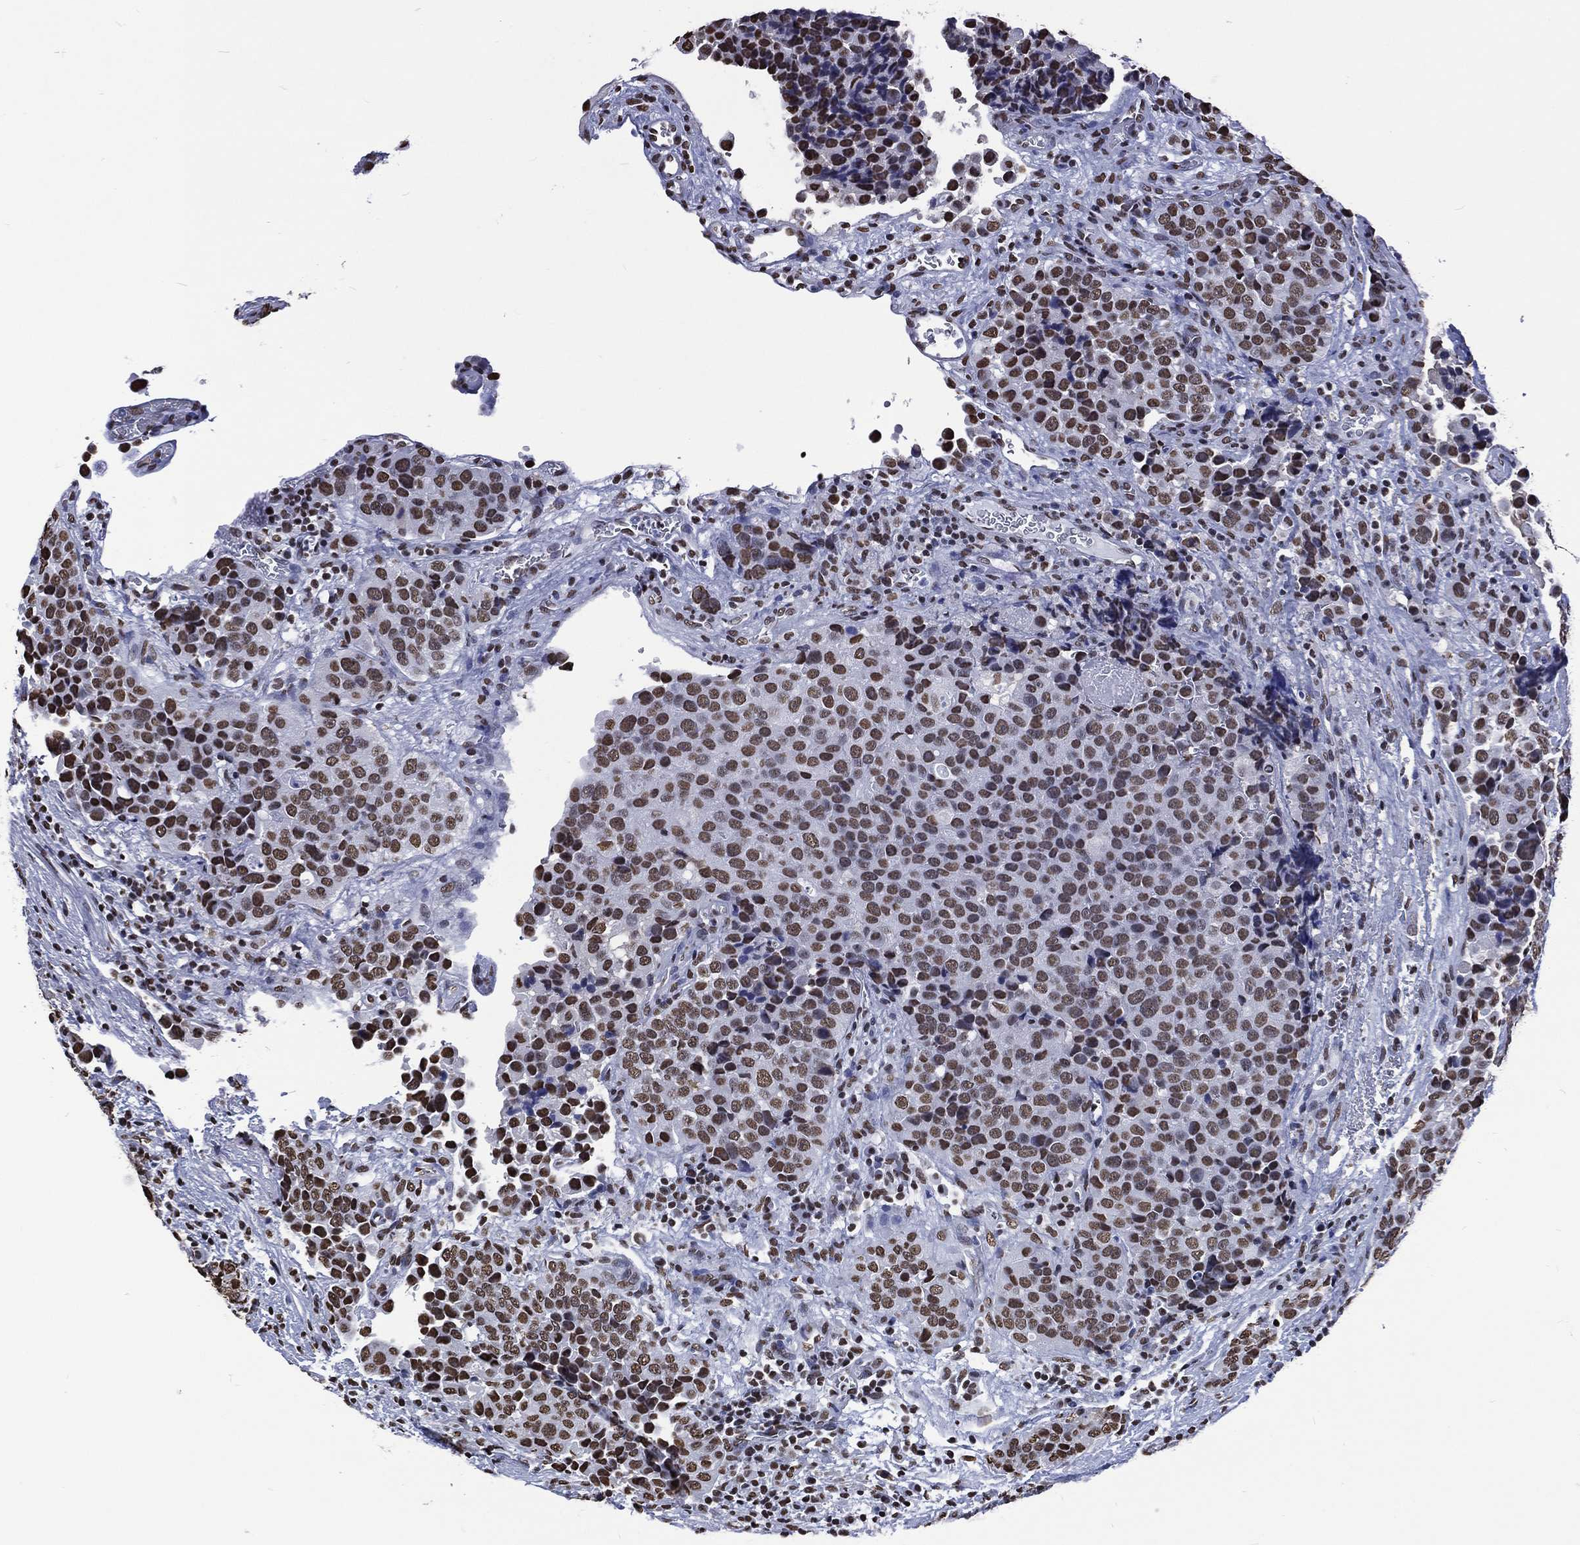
{"staining": {"intensity": "moderate", "quantity": ">75%", "location": "nuclear"}, "tissue": "urothelial cancer", "cell_type": "Tumor cells", "image_type": "cancer", "snomed": [{"axis": "morphology", "description": "Urothelial carcinoma, NOS"}, {"axis": "topography", "description": "Urinary bladder"}], "caption": "DAB immunohistochemical staining of urothelial cancer displays moderate nuclear protein positivity in about >75% of tumor cells.", "gene": "RETREG2", "patient": {"sex": "male", "age": 52}}